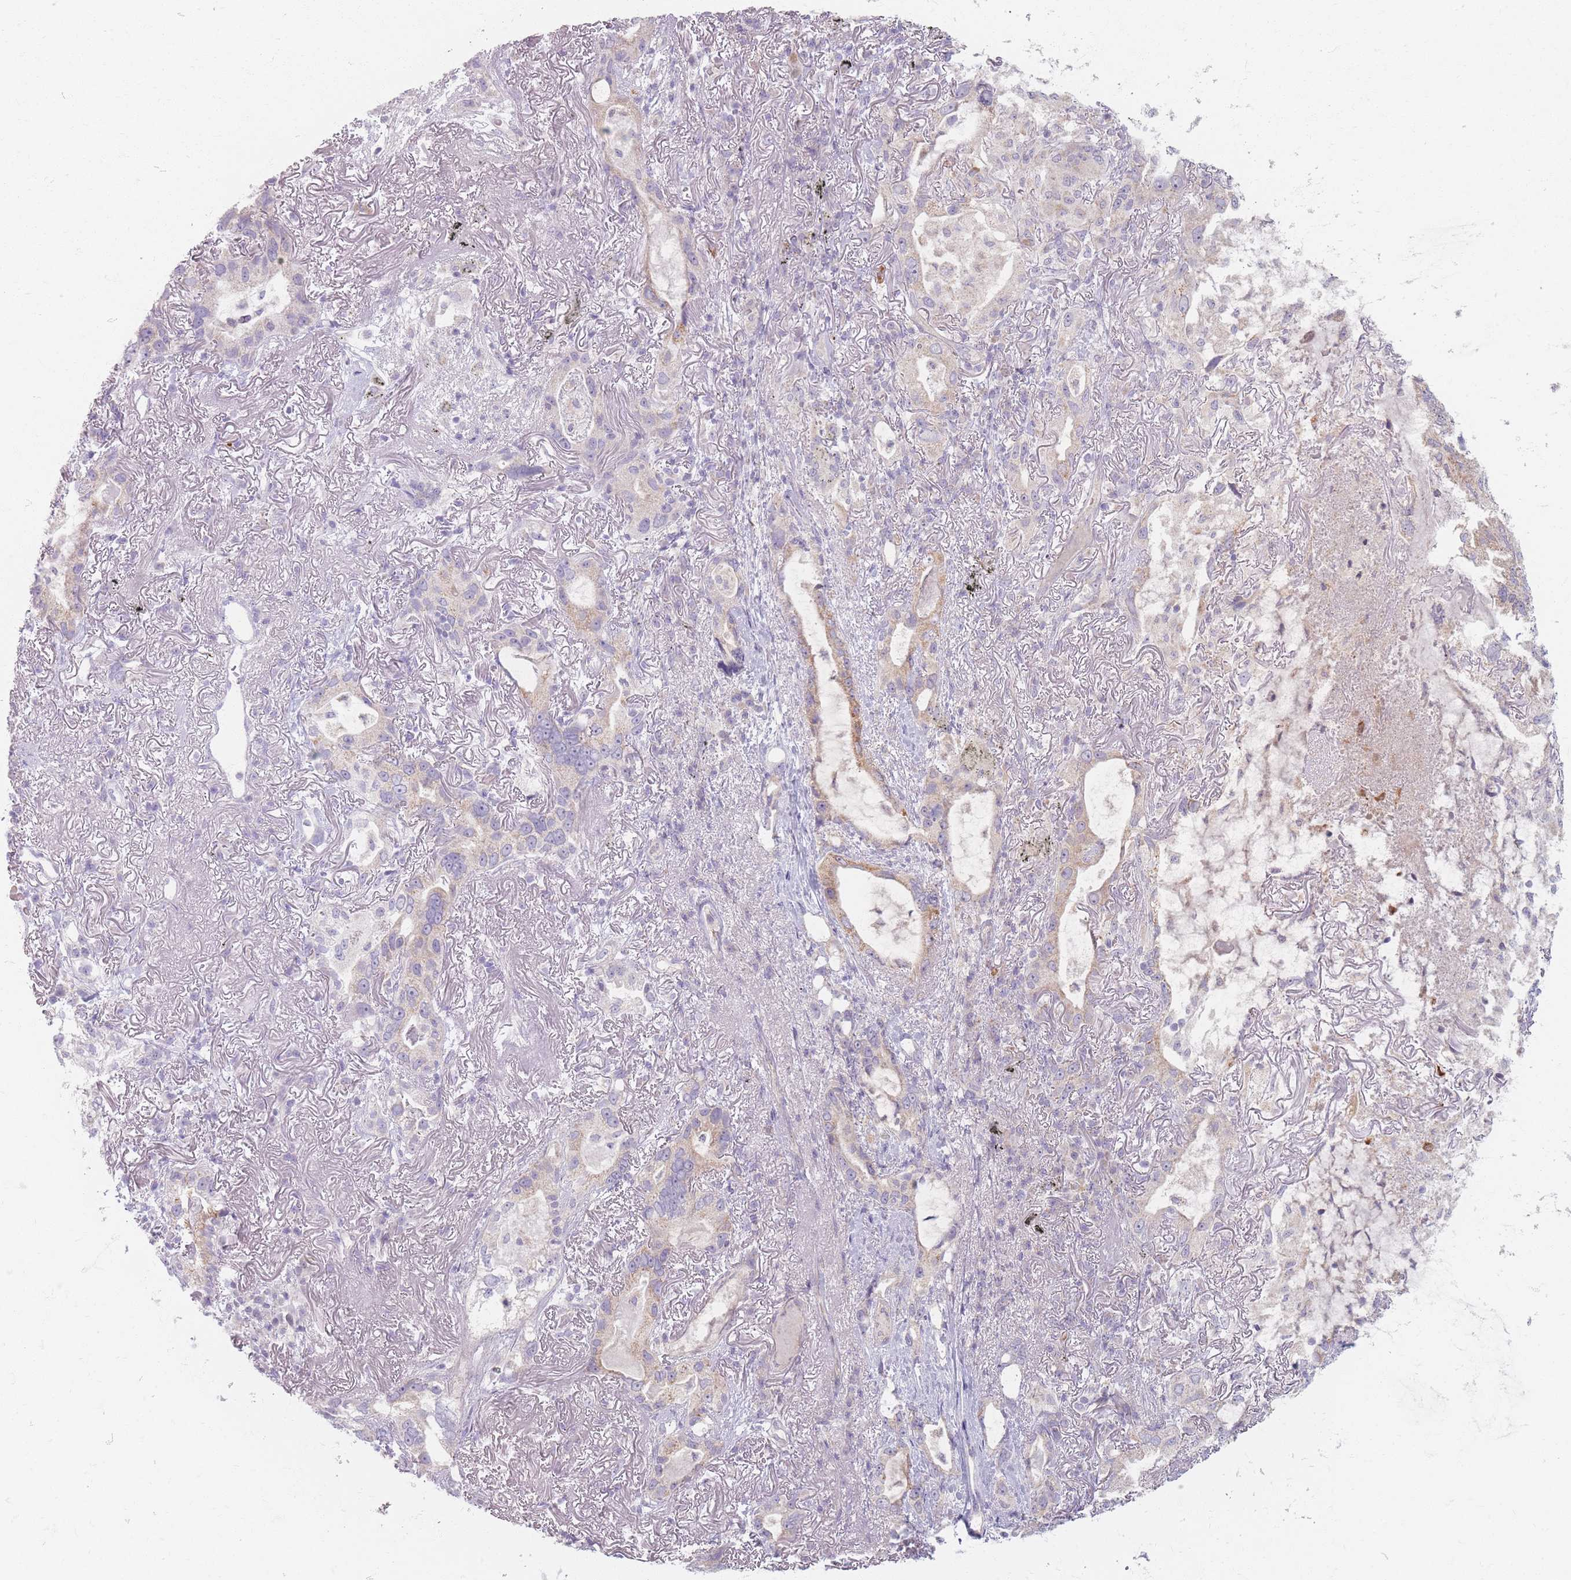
{"staining": {"intensity": "weak", "quantity": "<25%", "location": "cytoplasmic/membranous"}, "tissue": "lung cancer", "cell_type": "Tumor cells", "image_type": "cancer", "snomed": [{"axis": "morphology", "description": "Adenocarcinoma, NOS"}, {"axis": "topography", "description": "Lung"}], "caption": "Lung adenocarcinoma was stained to show a protein in brown. There is no significant positivity in tumor cells.", "gene": "CHCHD7", "patient": {"sex": "female", "age": 69}}